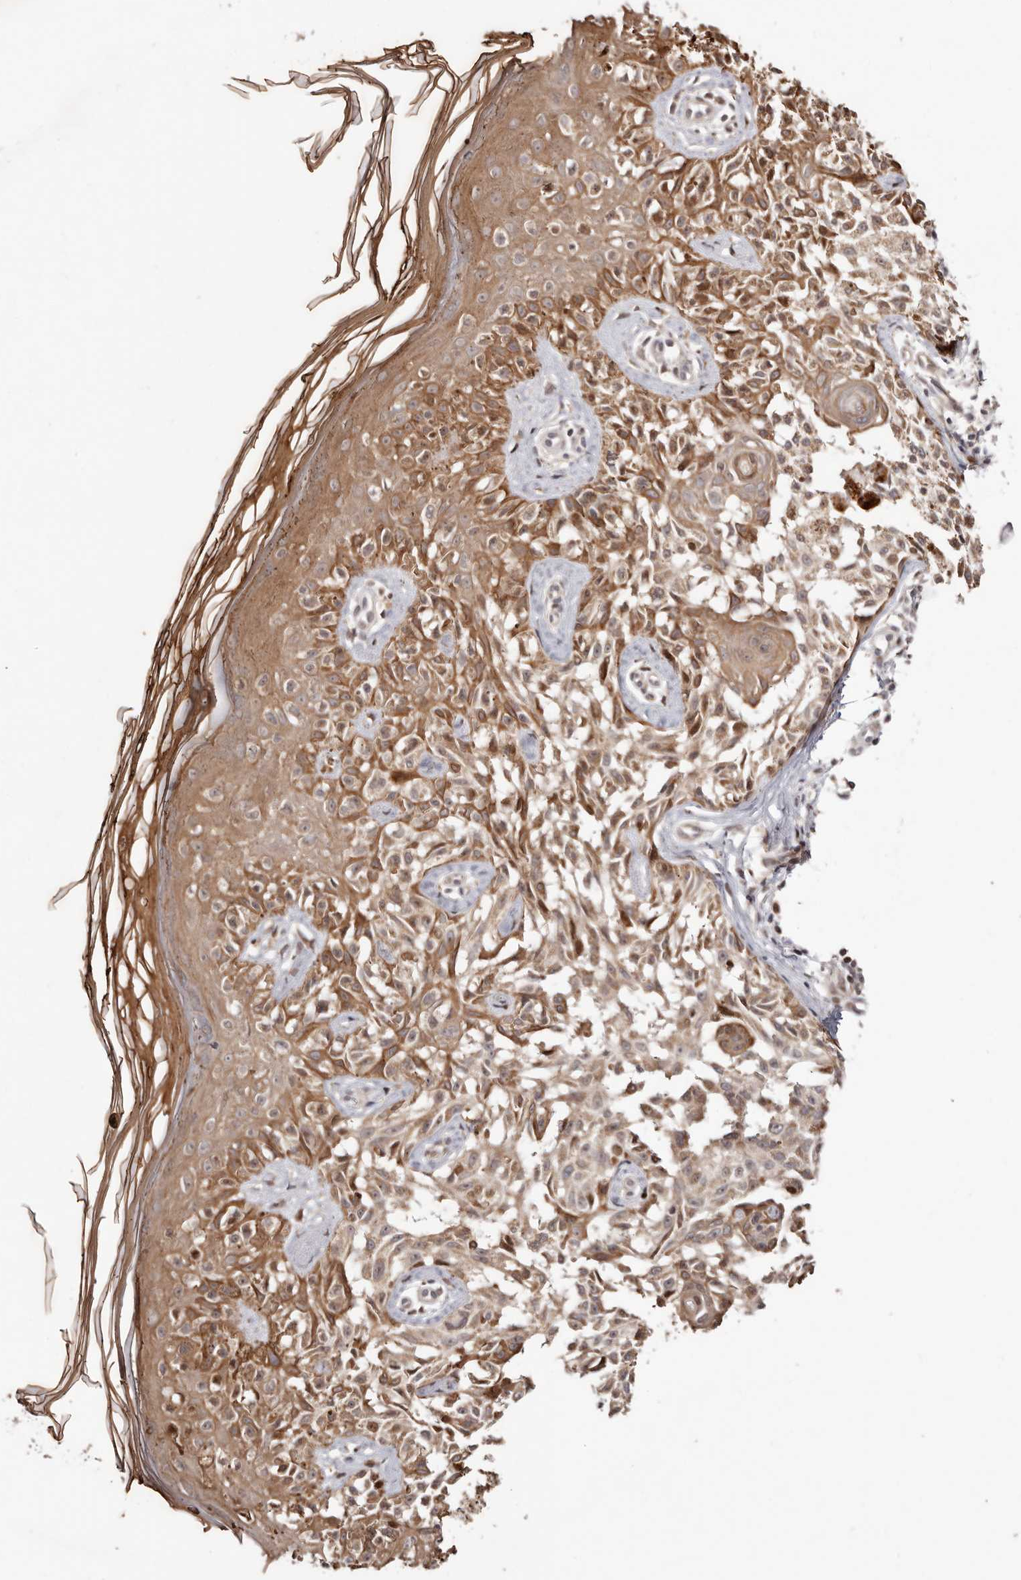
{"staining": {"intensity": "weak", "quantity": "25%-75%", "location": "cytoplasmic/membranous"}, "tissue": "melanoma", "cell_type": "Tumor cells", "image_type": "cancer", "snomed": [{"axis": "morphology", "description": "Malignant melanoma, NOS"}, {"axis": "topography", "description": "Skin"}], "caption": "This is an image of IHC staining of malignant melanoma, which shows weak positivity in the cytoplasmic/membranous of tumor cells.", "gene": "HIVEP3", "patient": {"sex": "female", "age": 50}}